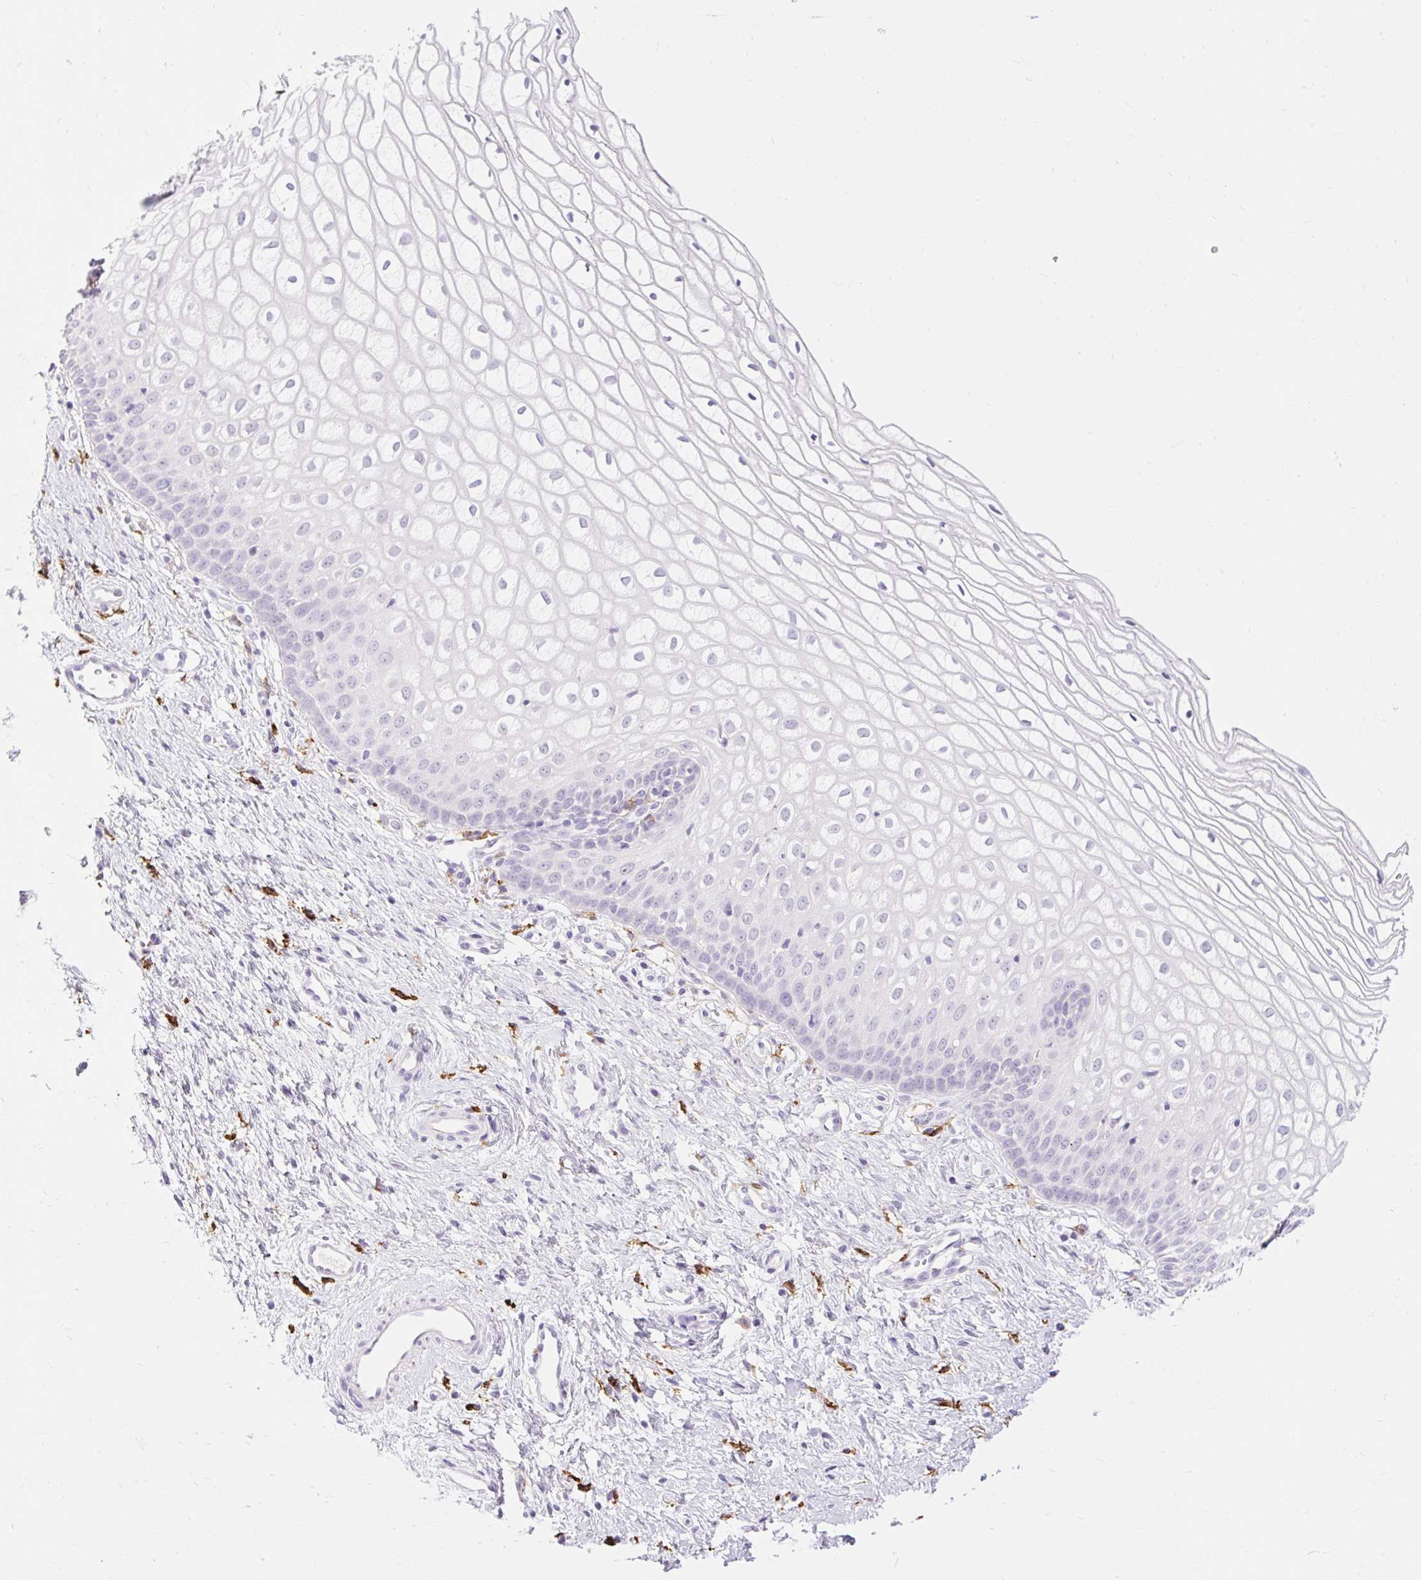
{"staining": {"intensity": "negative", "quantity": "none", "location": "none"}, "tissue": "cervix", "cell_type": "Glandular cells", "image_type": "normal", "snomed": [{"axis": "morphology", "description": "Normal tissue, NOS"}, {"axis": "topography", "description": "Cervix"}], "caption": "This is an immunohistochemistry (IHC) micrograph of unremarkable human cervix. There is no expression in glandular cells.", "gene": "SIGLEC1", "patient": {"sex": "female", "age": 36}}